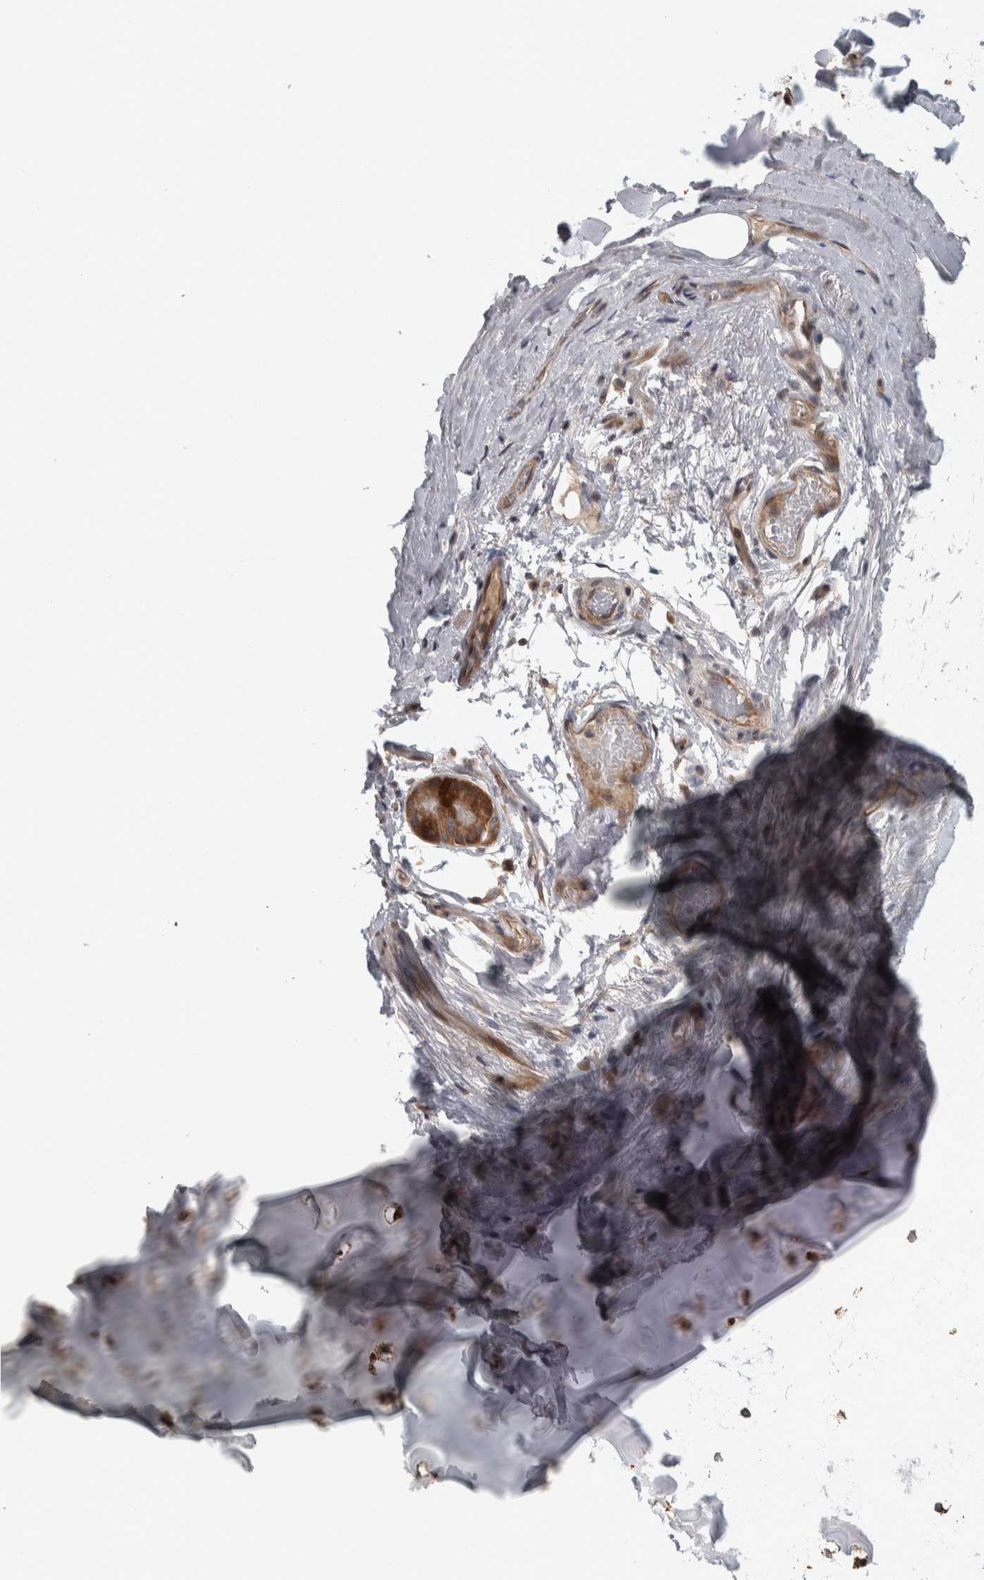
{"staining": {"intensity": "moderate", "quantity": ">75%", "location": "cytoplasmic/membranous"}, "tissue": "adipose tissue", "cell_type": "Adipocytes", "image_type": "normal", "snomed": [{"axis": "morphology", "description": "Normal tissue, NOS"}, {"axis": "topography", "description": "Cartilage tissue"}, {"axis": "topography", "description": "Bronchus"}], "caption": "This is a photomicrograph of immunohistochemistry staining of normal adipose tissue, which shows moderate staining in the cytoplasmic/membranous of adipocytes.", "gene": "ERAL1", "patient": {"sex": "female", "age": 73}}